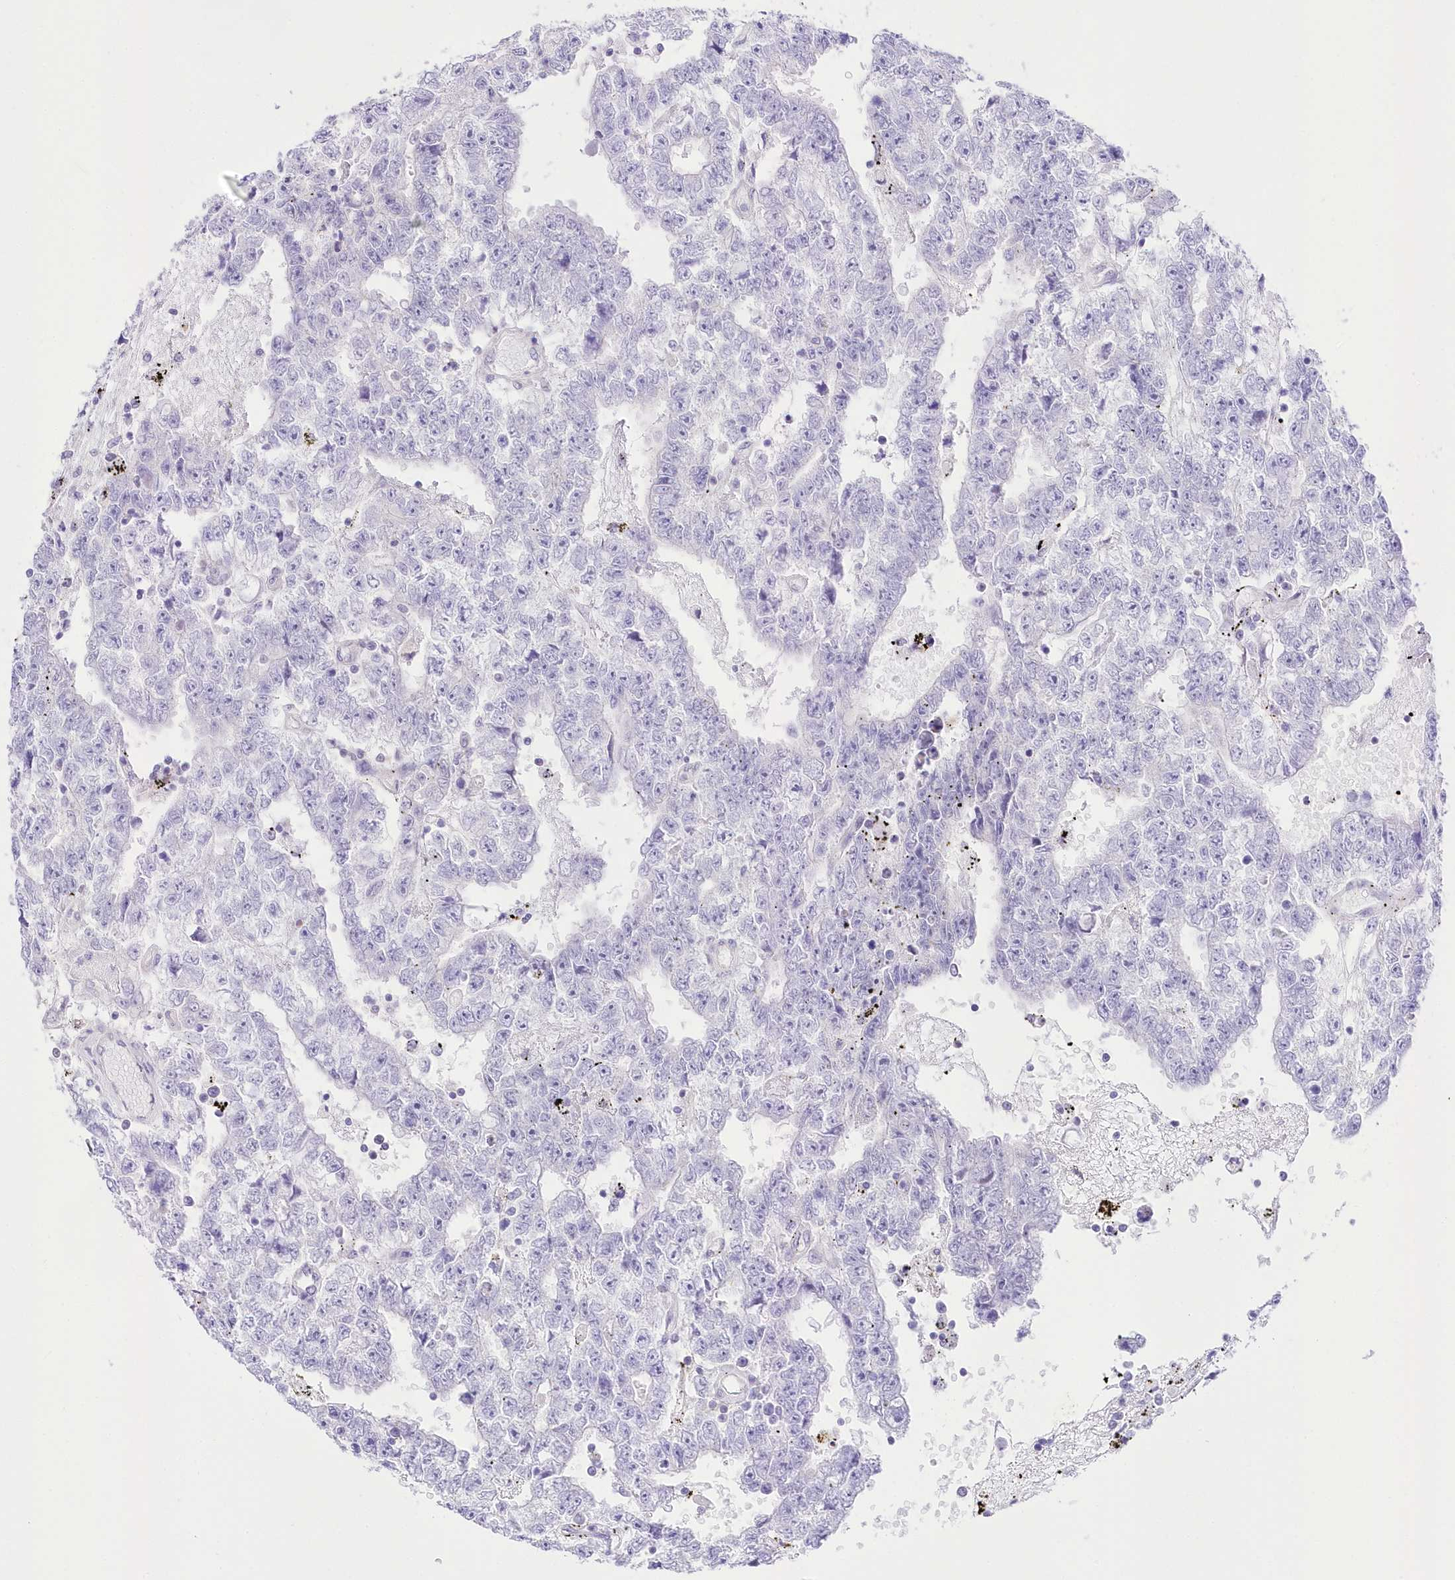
{"staining": {"intensity": "negative", "quantity": "none", "location": "none"}, "tissue": "testis cancer", "cell_type": "Tumor cells", "image_type": "cancer", "snomed": [{"axis": "morphology", "description": "Carcinoma, Embryonal, NOS"}, {"axis": "topography", "description": "Testis"}], "caption": "Micrograph shows no protein expression in tumor cells of testis cancer tissue.", "gene": "UBA6", "patient": {"sex": "male", "age": 25}}